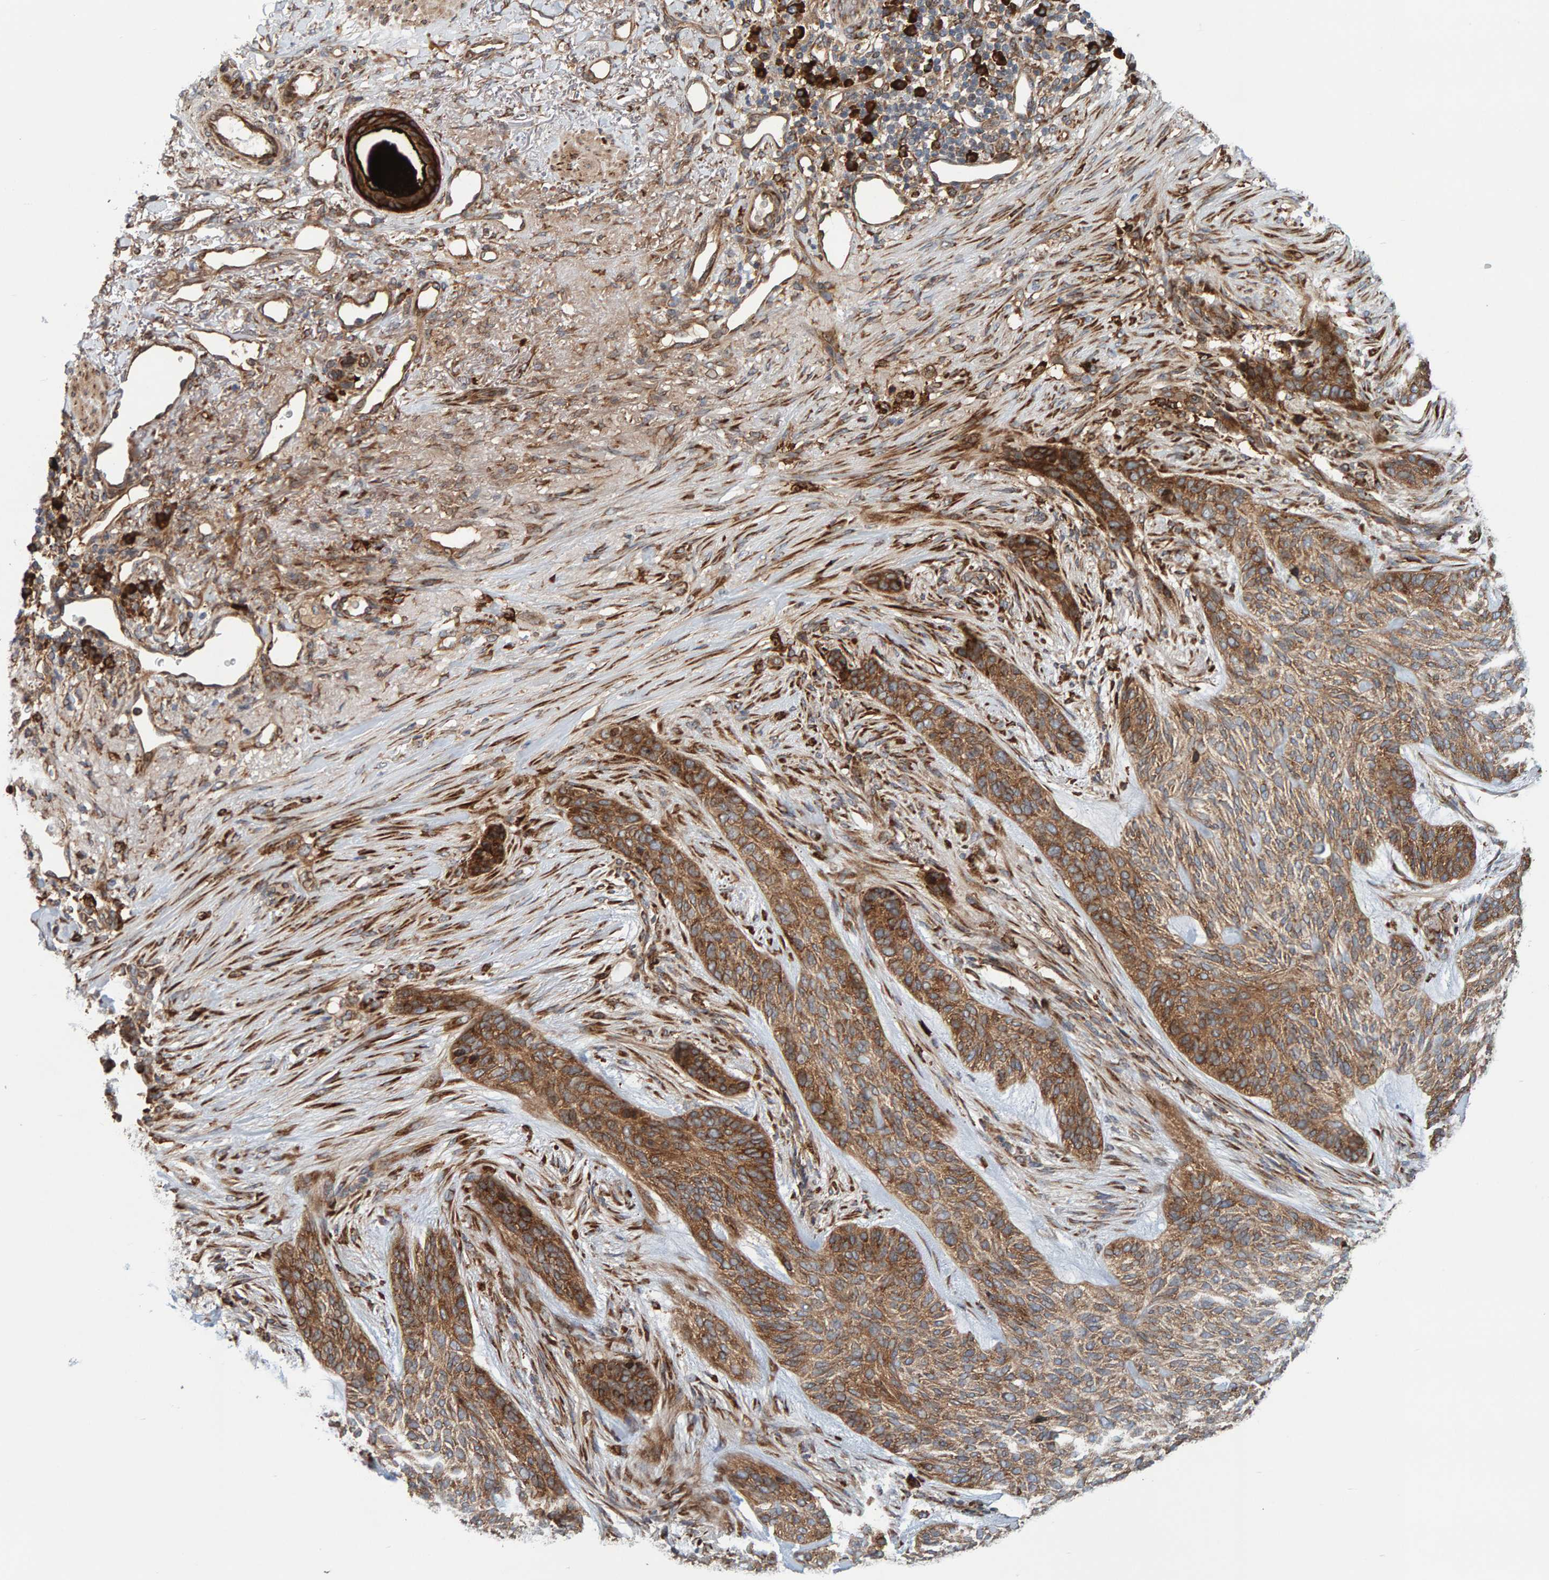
{"staining": {"intensity": "moderate", "quantity": ">75%", "location": "cytoplasmic/membranous"}, "tissue": "skin cancer", "cell_type": "Tumor cells", "image_type": "cancer", "snomed": [{"axis": "morphology", "description": "Basal cell carcinoma"}, {"axis": "topography", "description": "Skin"}], "caption": "Immunohistochemical staining of human skin cancer exhibits medium levels of moderate cytoplasmic/membranous protein expression in approximately >75% of tumor cells.", "gene": "BAIAP2", "patient": {"sex": "male", "age": 55}}